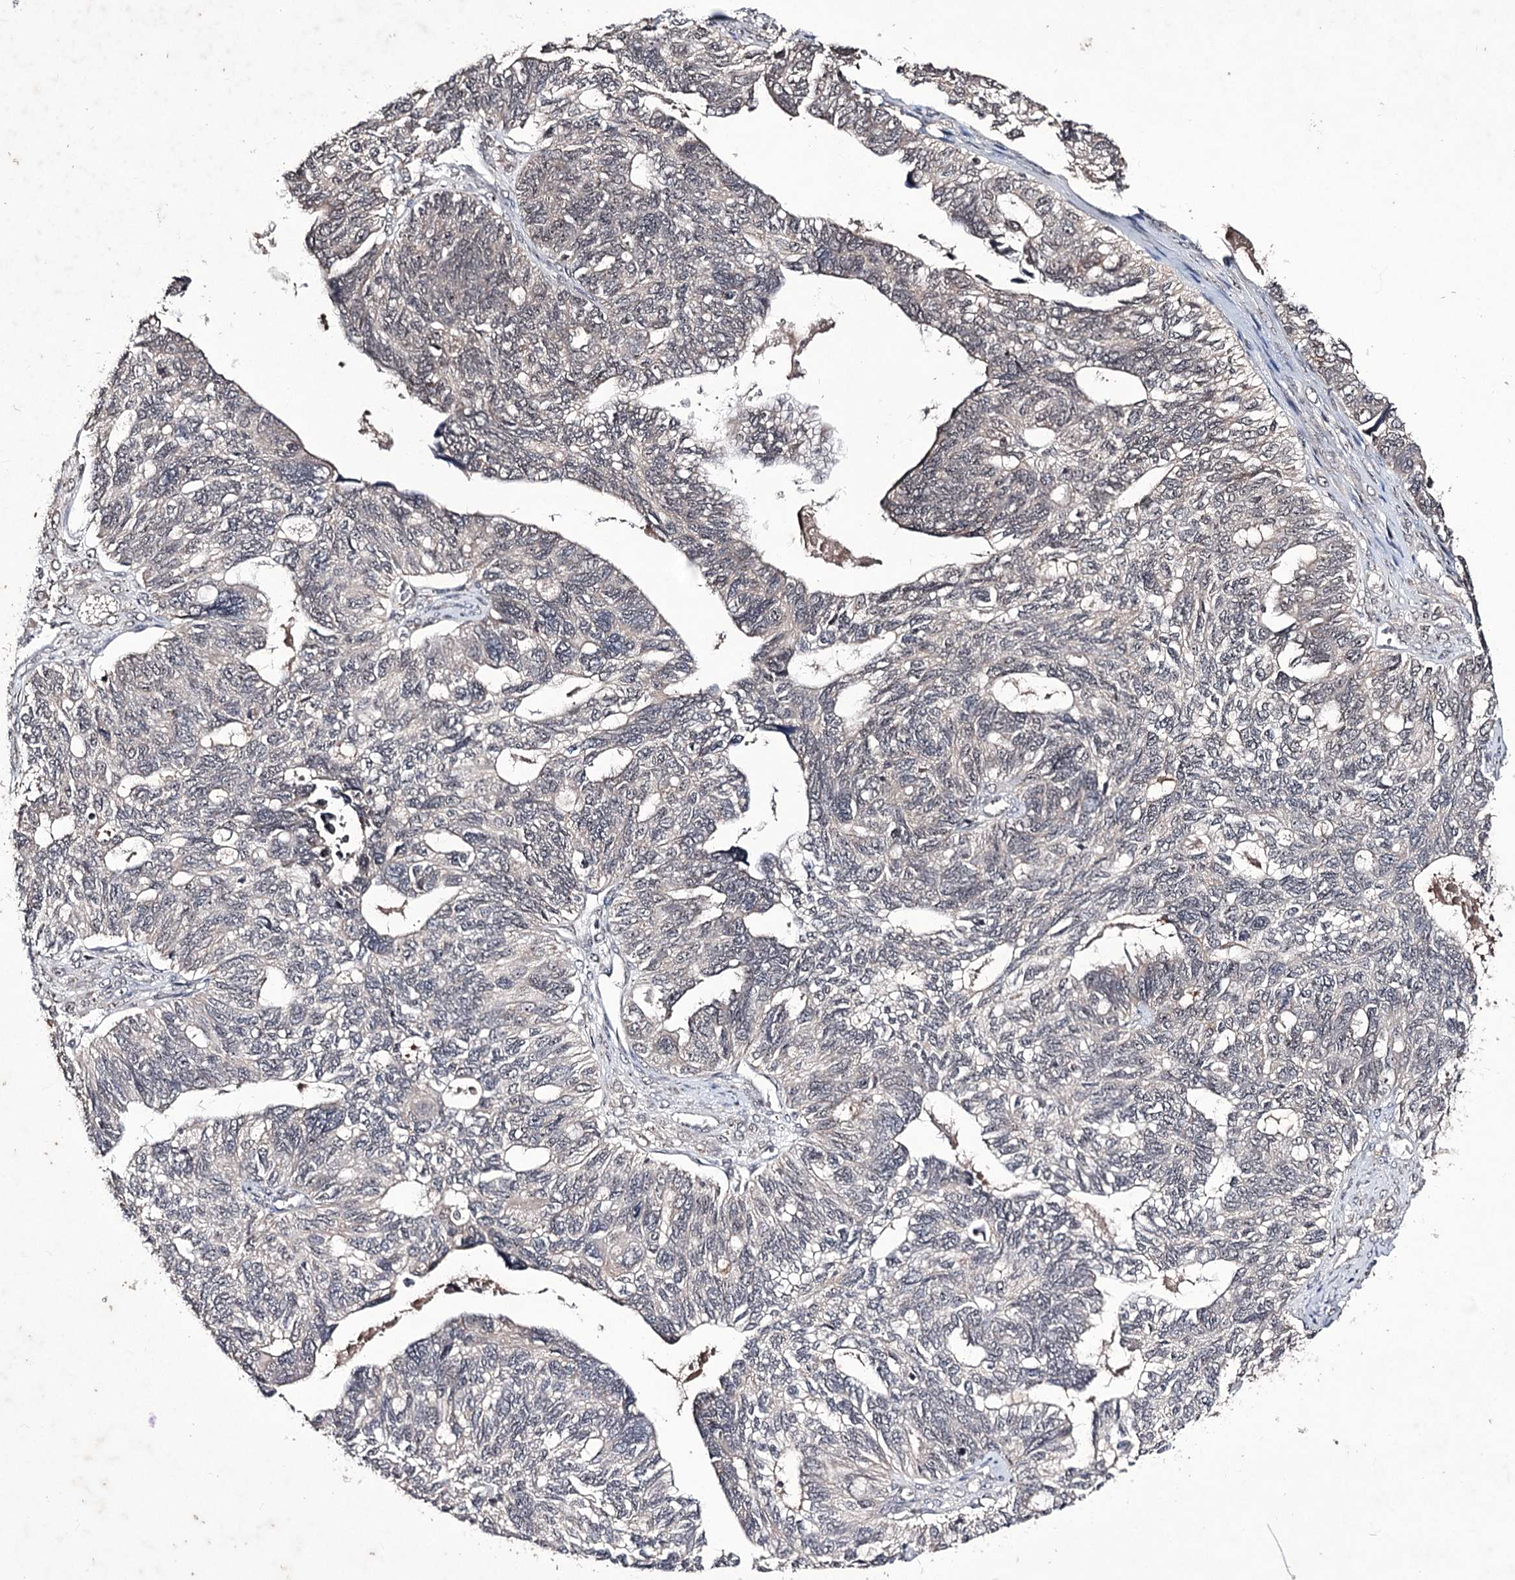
{"staining": {"intensity": "negative", "quantity": "none", "location": "none"}, "tissue": "ovarian cancer", "cell_type": "Tumor cells", "image_type": "cancer", "snomed": [{"axis": "morphology", "description": "Cystadenocarcinoma, serous, NOS"}, {"axis": "topography", "description": "Ovary"}], "caption": "Human ovarian serous cystadenocarcinoma stained for a protein using immunohistochemistry reveals no expression in tumor cells.", "gene": "VGLL4", "patient": {"sex": "female", "age": 79}}